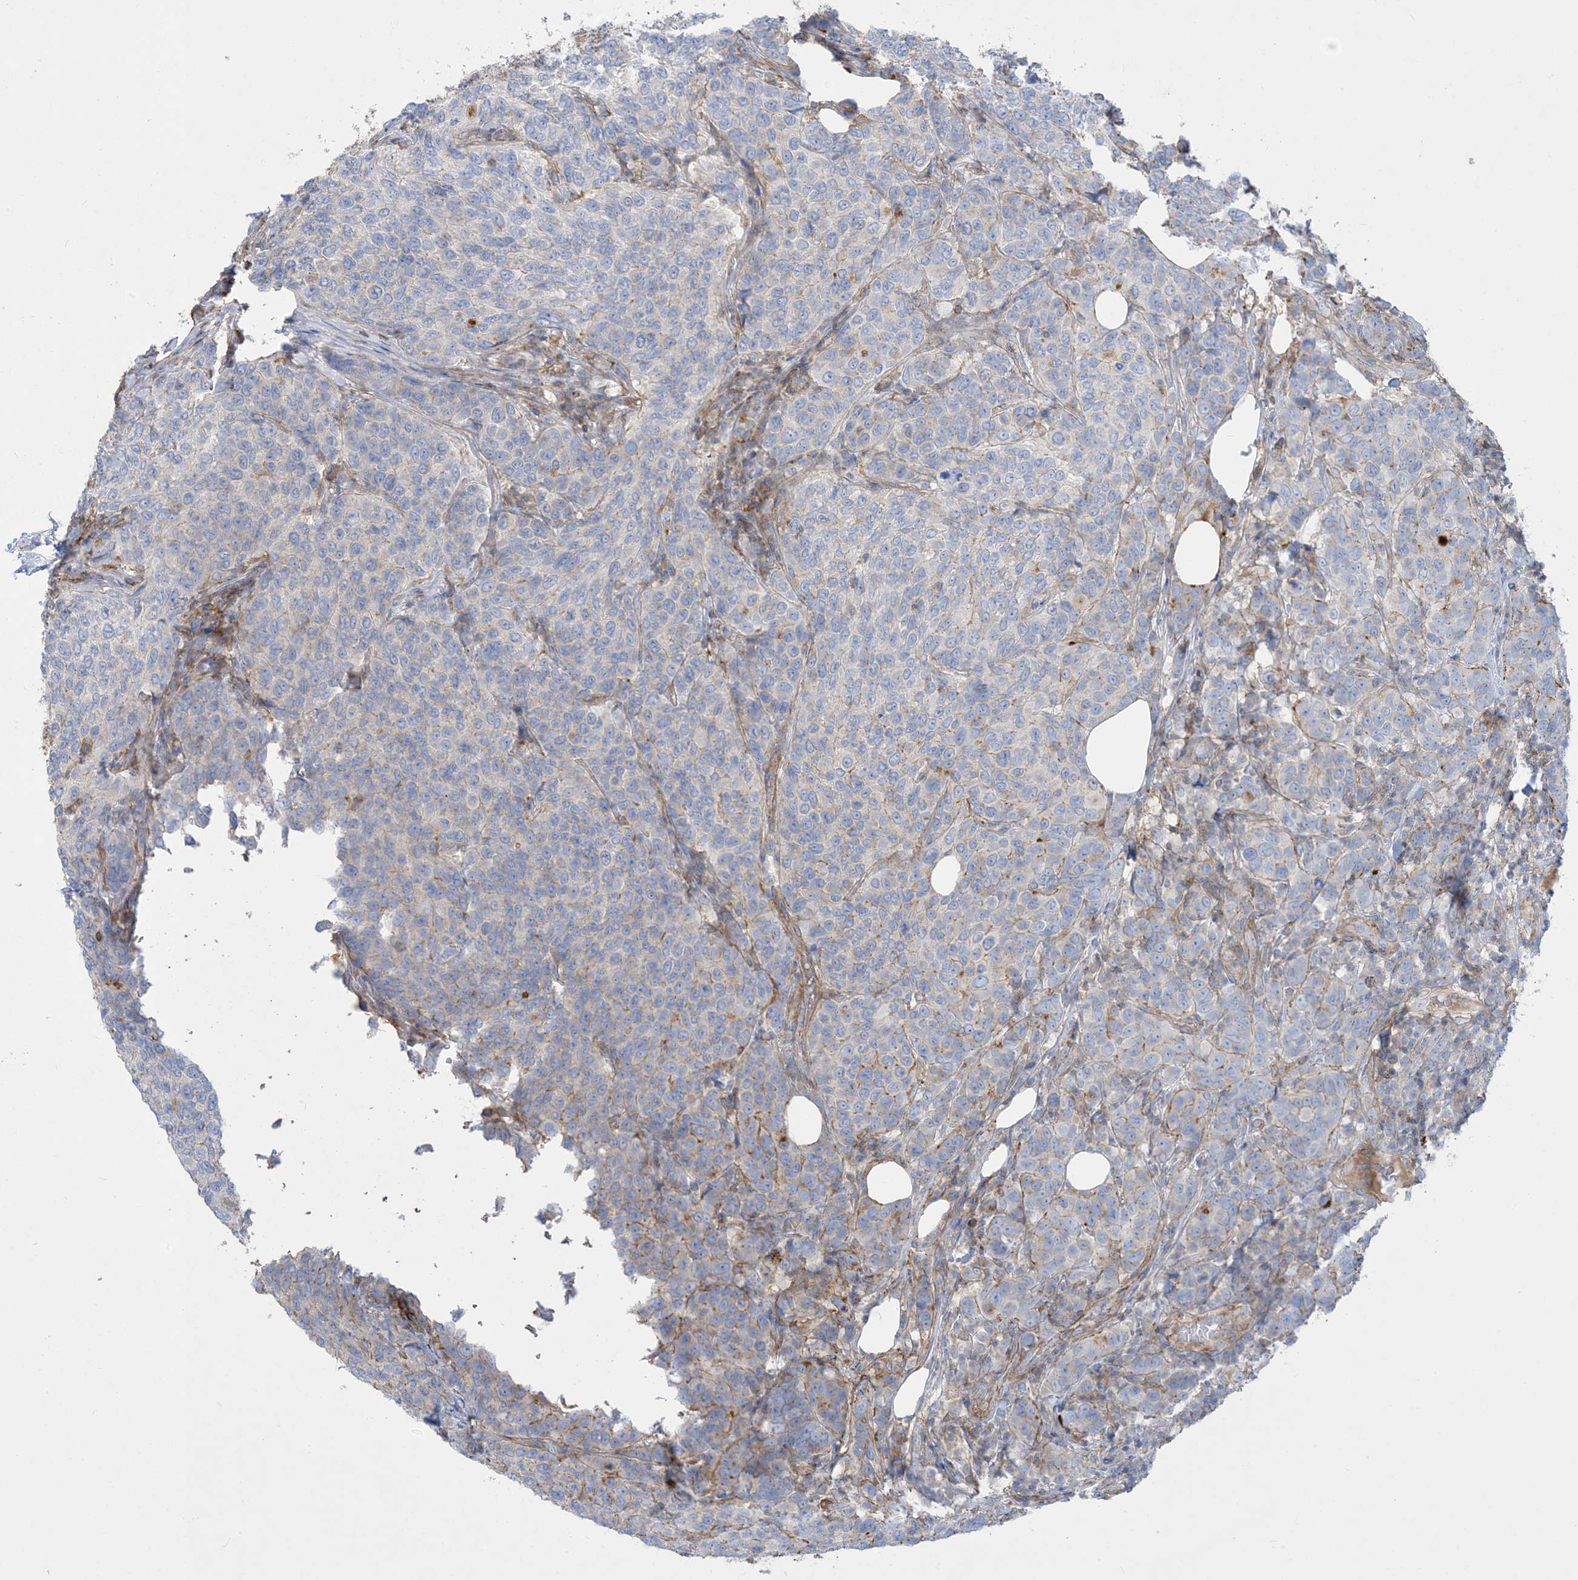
{"staining": {"intensity": "negative", "quantity": "none", "location": "none"}, "tissue": "breast cancer", "cell_type": "Tumor cells", "image_type": "cancer", "snomed": [{"axis": "morphology", "description": "Duct carcinoma"}, {"axis": "topography", "description": "Breast"}], "caption": "Tumor cells show no significant positivity in breast invasive ductal carcinoma.", "gene": "GTF3C2", "patient": {"sex": "female", "age": 55}}